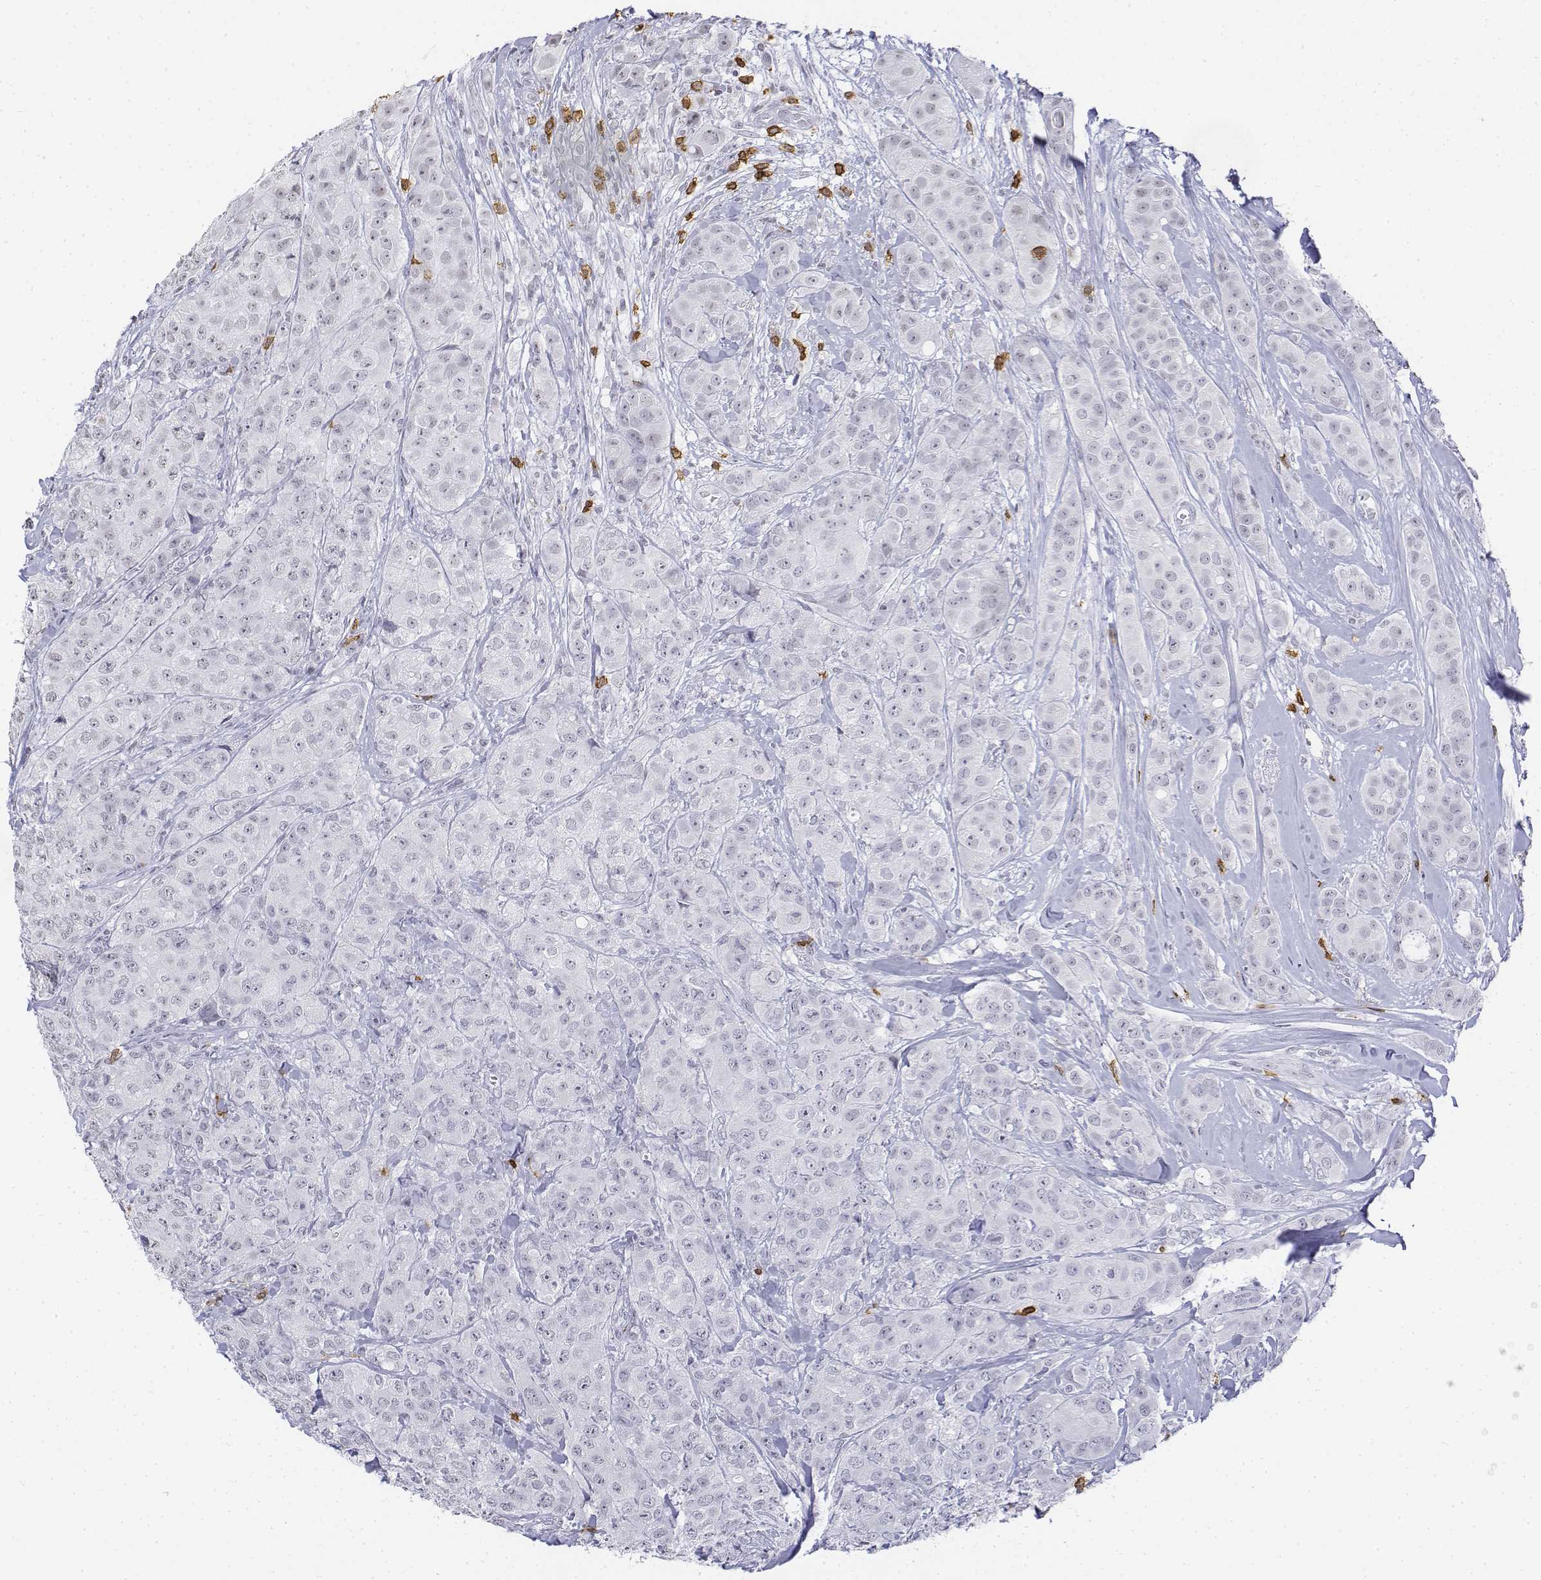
{"staining": {"intensity": "negative", "quantity": "none", "location": "none"}, "tissue": "breast cancer", "cell_type": "Tumor cells", "image_type": "cancer", "snomed": [{"axis": "morphology", "description": "Duct carcinoma"}, {"axis": "topography", "description": "Breast"}], "caption": "High magnification brightfield microscopy of breast cancer (infiltrating ductal carcinoma) stained with DAB (brown) and counterstained with hematoxylin (blue): tumor cells show no significant expression.", "gene": "CD3E", "patient": {"sex": "female", "age": 43}}